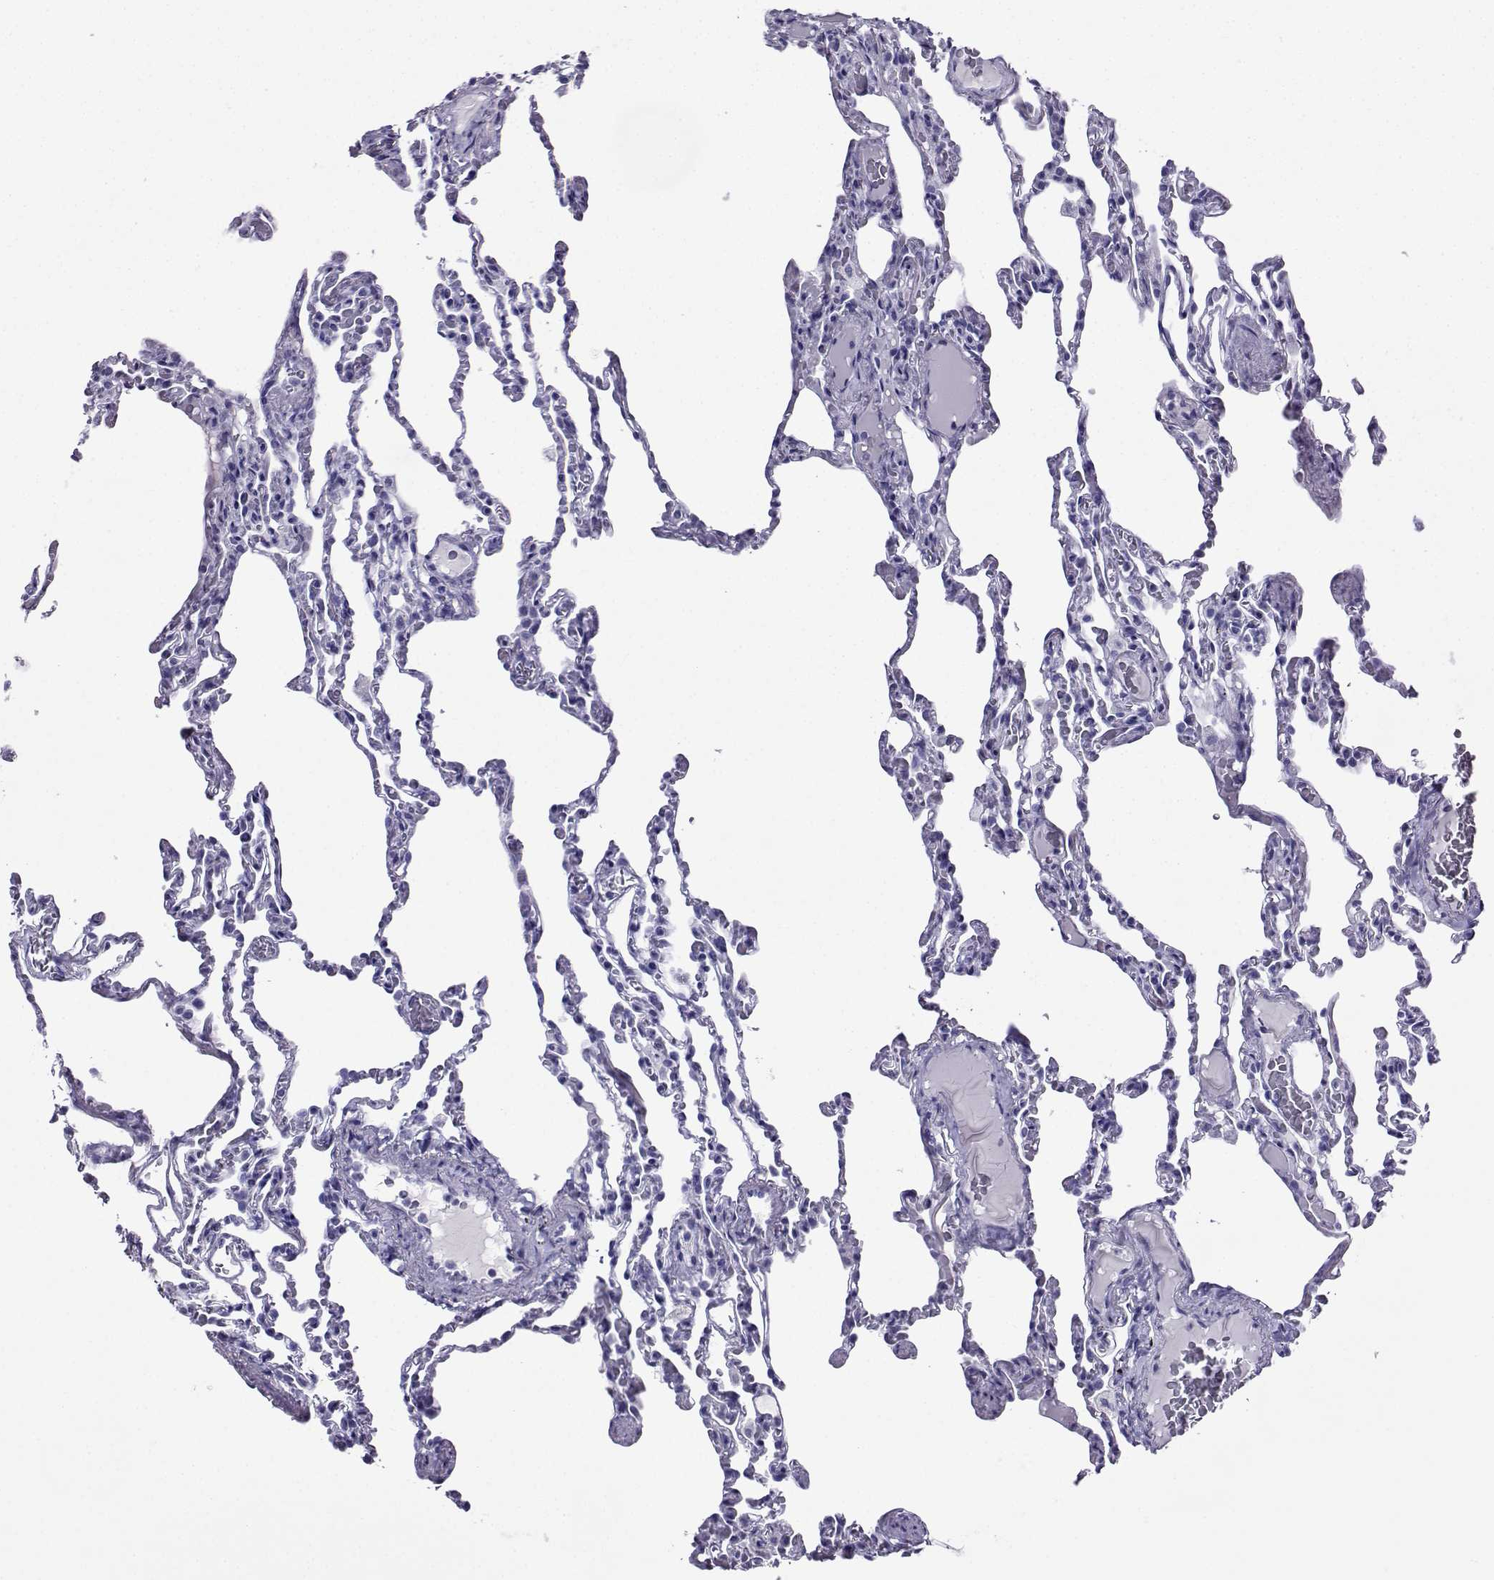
{"staining": {"intensity": "negative", "quantity": "none", "location": "none"}, "tissue": "lung", "cell_type": "Alveolar cells", "image_type": "normal", "snomed": [{"axis": "morphology", "description": "Normal tissue, NOS"}, {"axis": "topography", "description": "Lung"}], "caption": "Micrograph shows no significant protein expression in alveolar cells of benign lung. (Stains: DAB (3,3'-diaminobenzidine) immunohistochemistry (IHC) with hematoxylin counter stain, Microscopy: brightfield microscopy at high magnification).", "gene": "CRYBB1", "patient": {"sex": "female", "age": 43}}